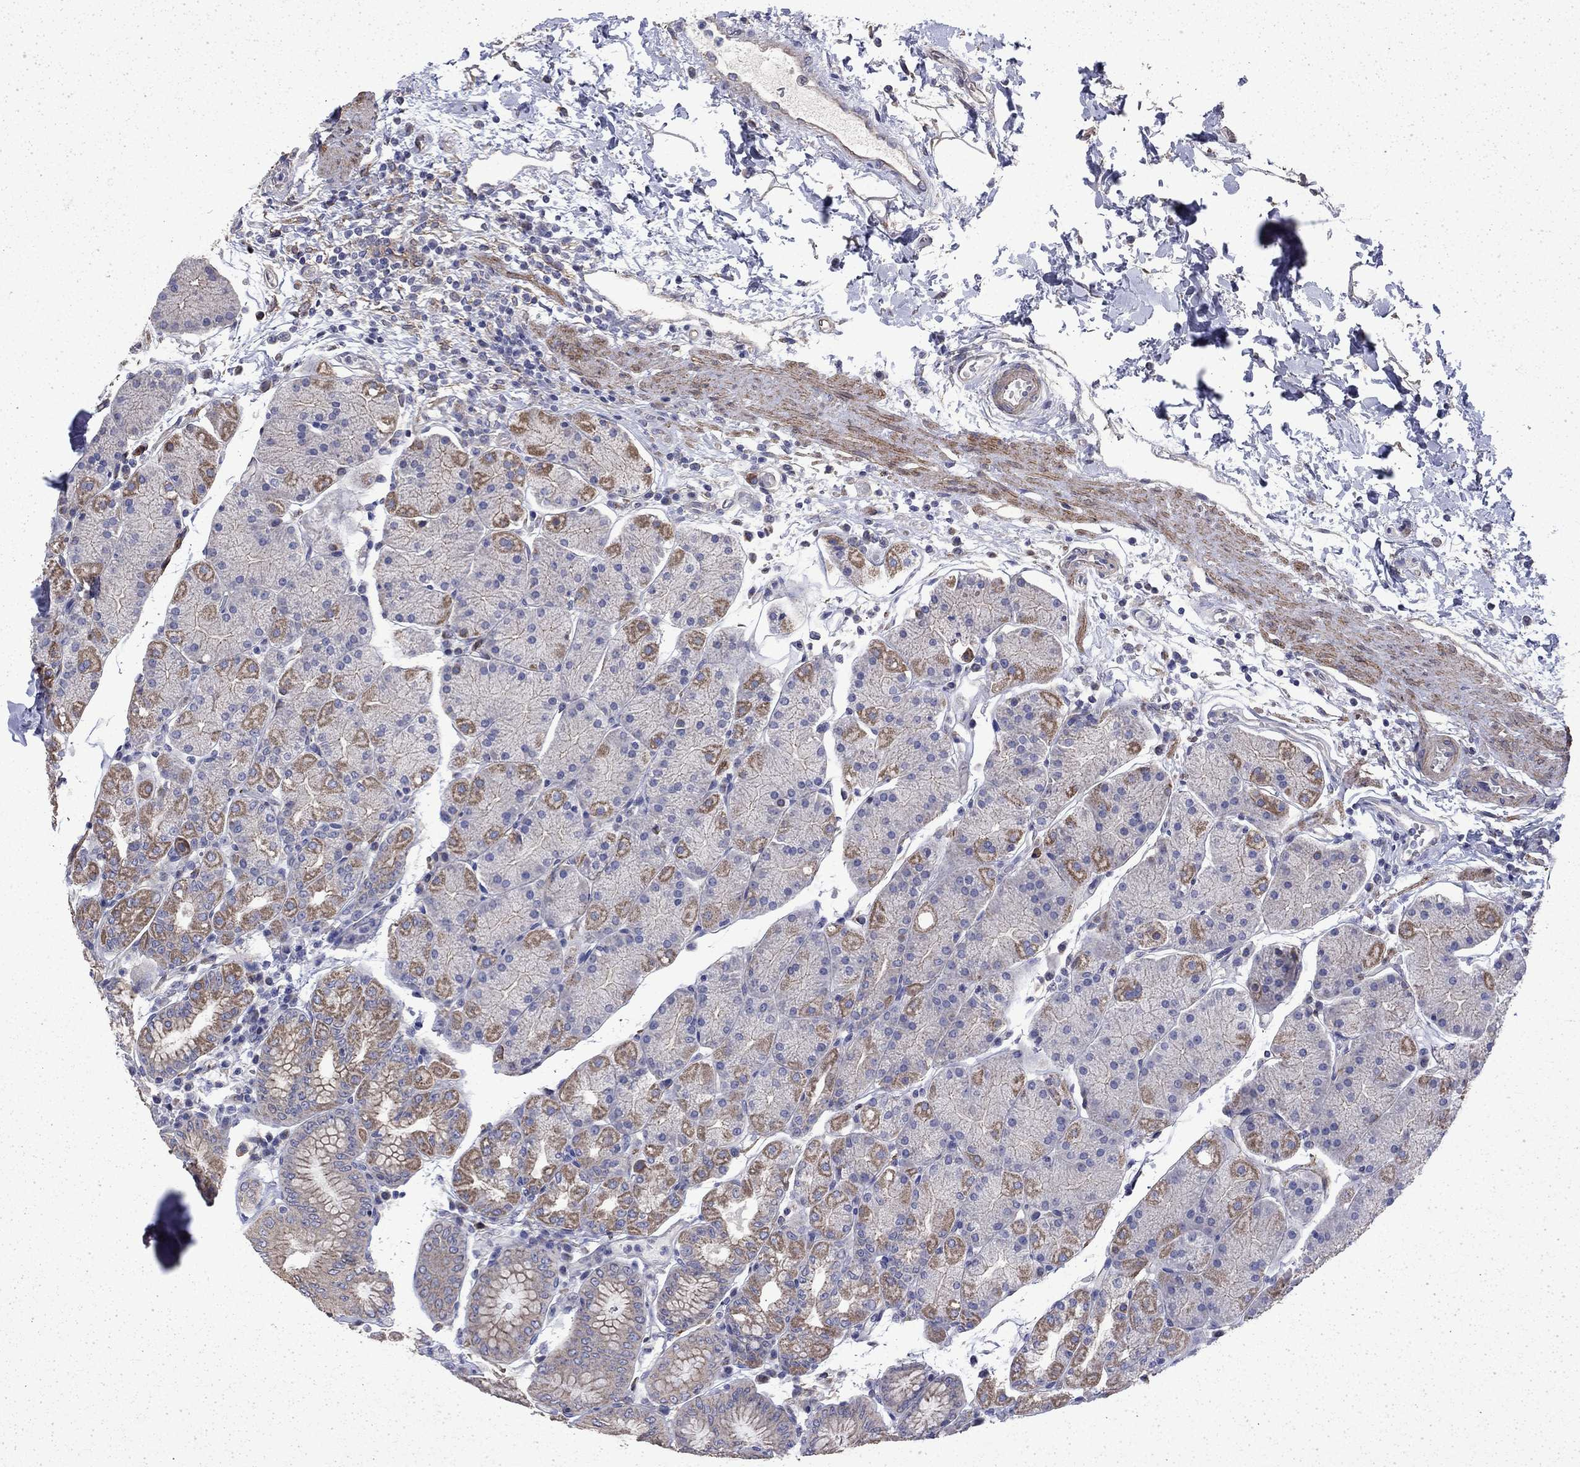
{"staining": {"intensity": "moderate", "quantity": "25%-75%", "location": "cytoplasmic/membranous"}, "tissue": "stomach", "cell_type": "Glandular cells", "image_type": "normal", "snomed": [{"axis": "morphology", "description": "Normal tissue, NOS"}, {"axis": "topography", "description": "Stomach"}], "caption": "IHC of unremarkable stomach displays medium levels of moderate cytoplasmic/membranous staining in approximately 25%-75% of glandular cells. Using DAB (brown) and hematoxylin (blue) stains, captured at high magnification using brightfield microscopy.", "gene": "DTNA", "patient": {"sex": "male", "age": 54}}